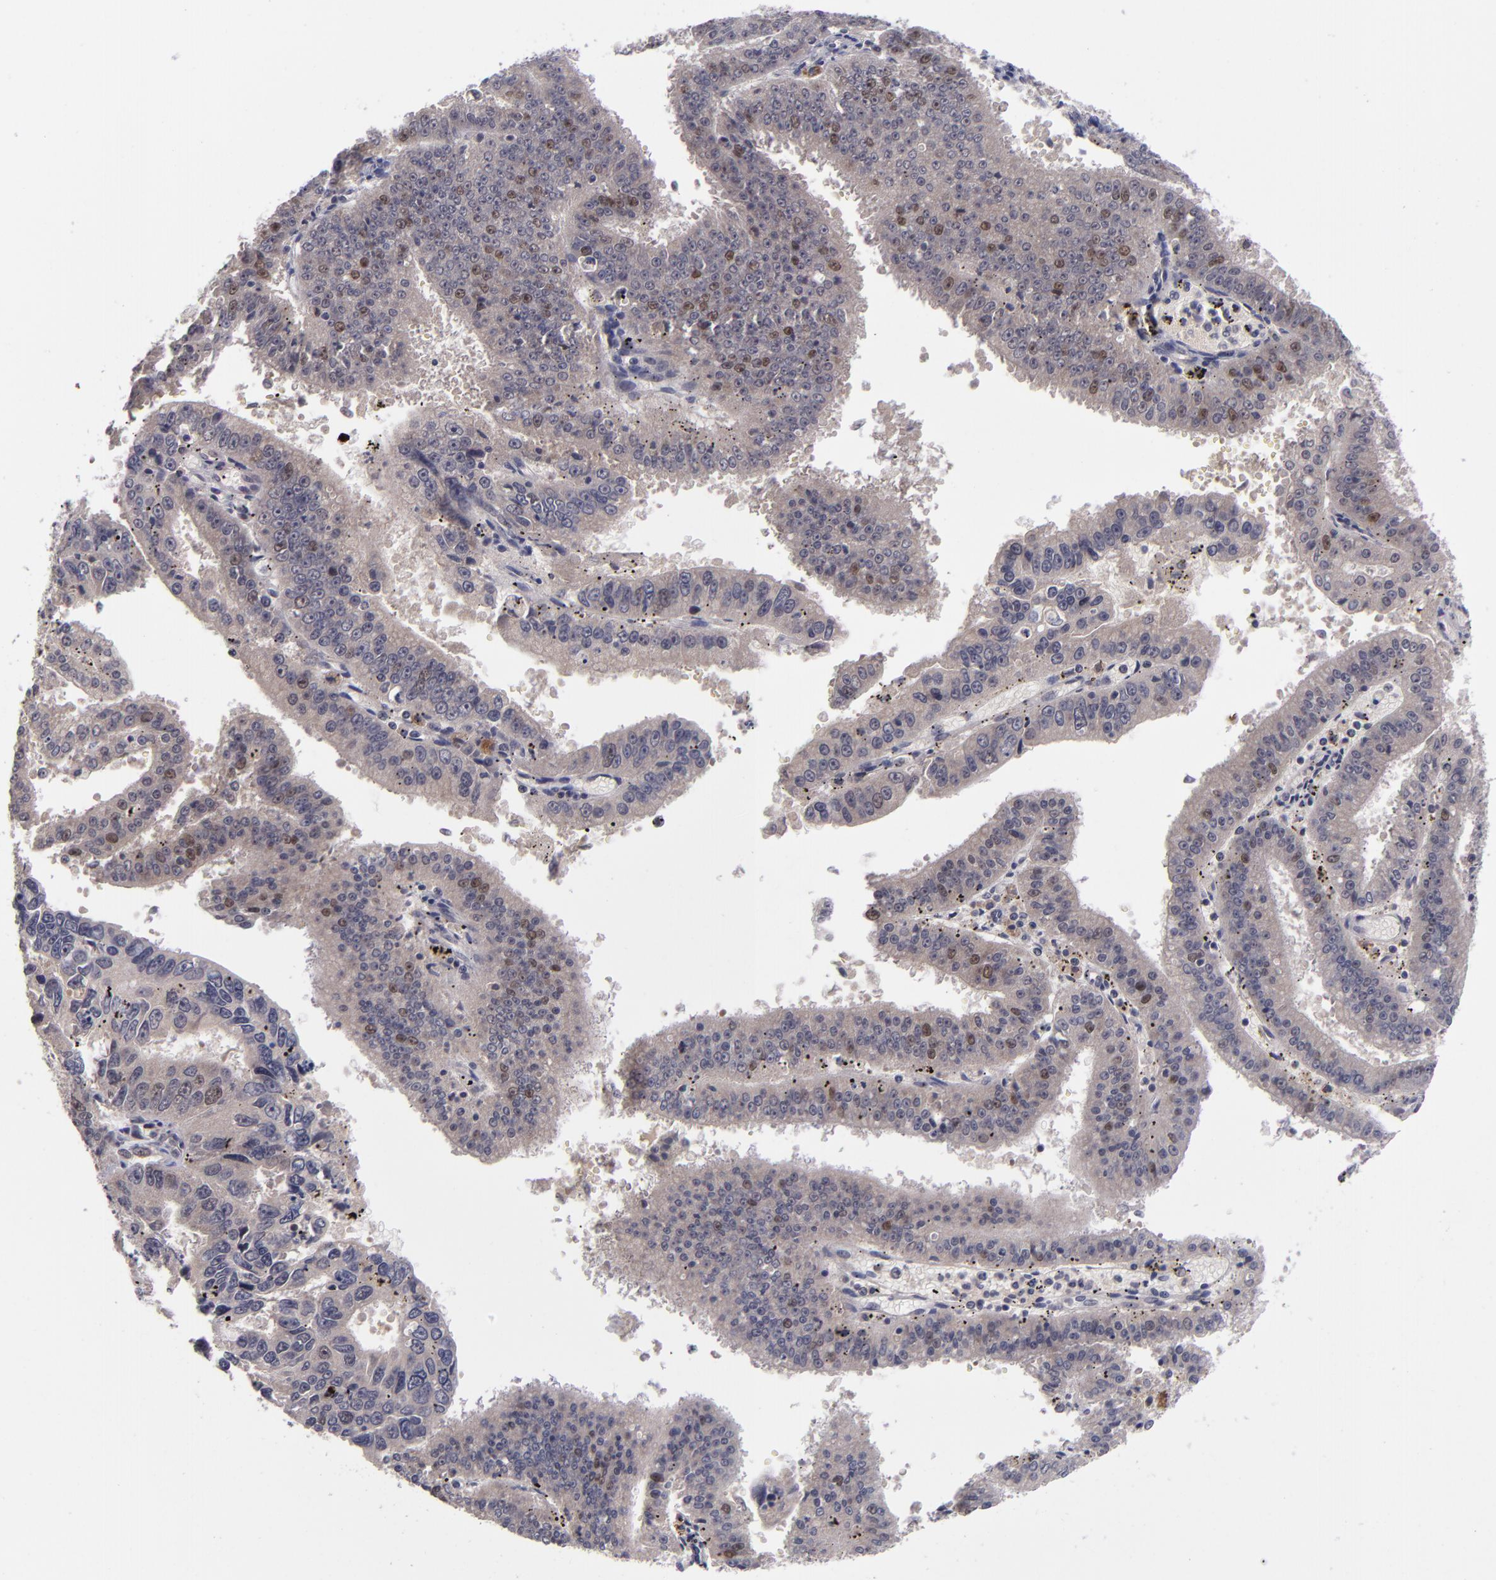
{"staining": {"intensity": "moderate", "quantity": "25%-75%", "location": "nuclear"}, "tissue": "endometrial cancer", "cell_type": "Tumor cells", "image_type": "cancer", "snomed": [{"axis": "morphology", "description": "Adenocarcinoma, NOS"}, {"axis": "topography", "description": "Endometrium"}], "caption": "A medium amount of moderate nuclear positivity is present in approximately 25%-75% of tumor cells in endometrial cancer tissue.", "gene": "CDC7", "patient": {"sex": "female", "age": 66}}